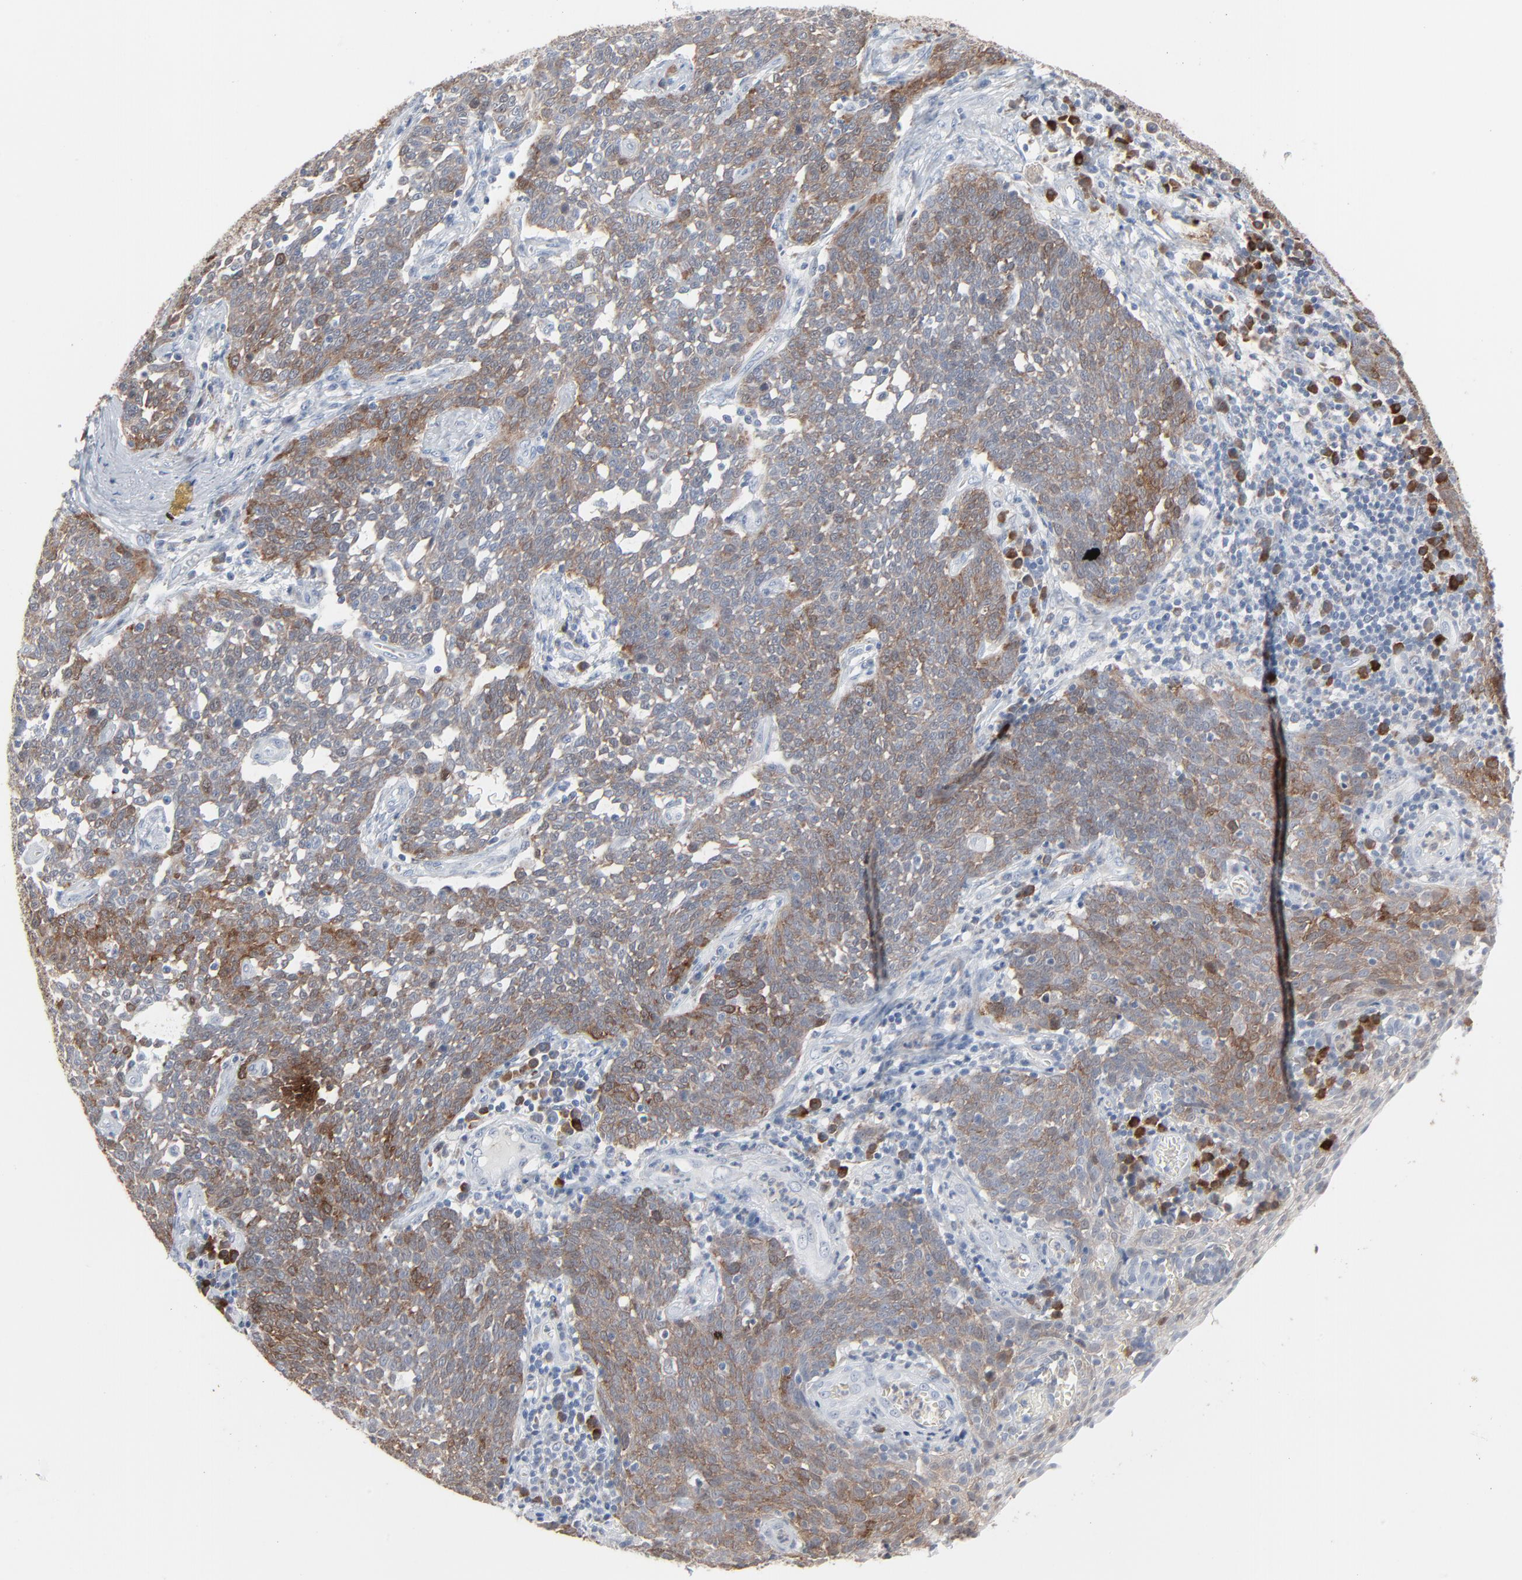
{"staining": {"intensity": "weak", "quantity": ">75%", "location": "cytoplasmic/membranous"}, "tissue": "cervical cancer", "cell_type": "Tumor cells", "image_type": "cancer", "snomed": [{"axis": "morphology", "description": "Squamous cell carcinoma, NOS"}, {"axis": "topography", "description": "Cervix"}], "caption": "Human cervical cancer (squamous cell carcinoma) stained for a protein (brown) displays weak cytoplasmic/membranous positive positivity in about >75% of tumor cells.", "gene": "PHGDH", "patient": {"sex": "female", "age": 34}}